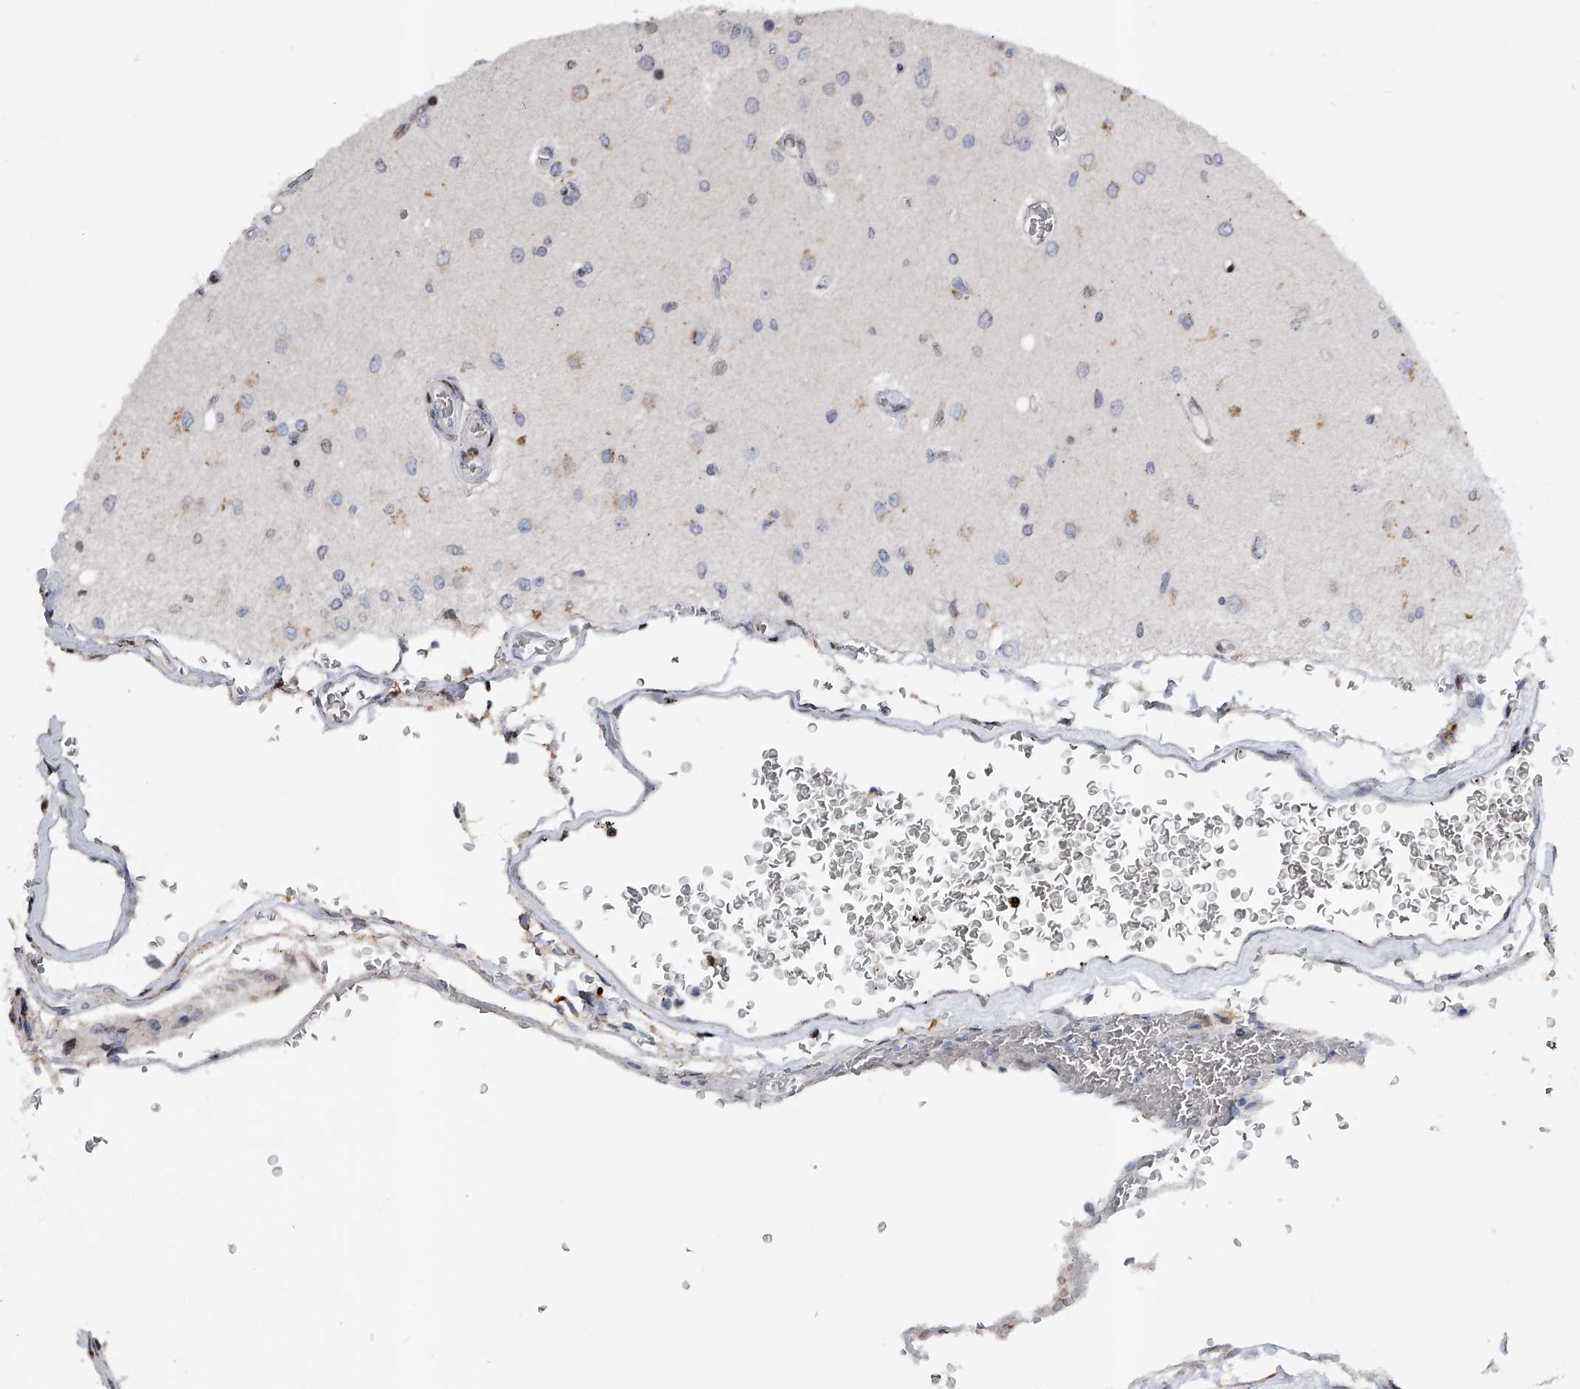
{"staining": {"intensity": "negative", "quantity": "none", "location": "none"}, "tissue": "glioma", "cell_type": "Tumor cells", "image_type": "cancer", "snomed": [{"axis": "morphology", "description": "Normal tissue, NOS"}, {"axis": "morphology", "description": "Glioma, malignant, High grade"}, {"axis": "topography", "description": "Cerebral cortex"}], "caption": "An immunohistochemistry micrograph of high-grade glioma (malignant) is shown. There is no staining in tumor cells of high-grade glioma (malignant).", "gene": "RWDD2A", "patient": {"sex": "male", "age": 77}}